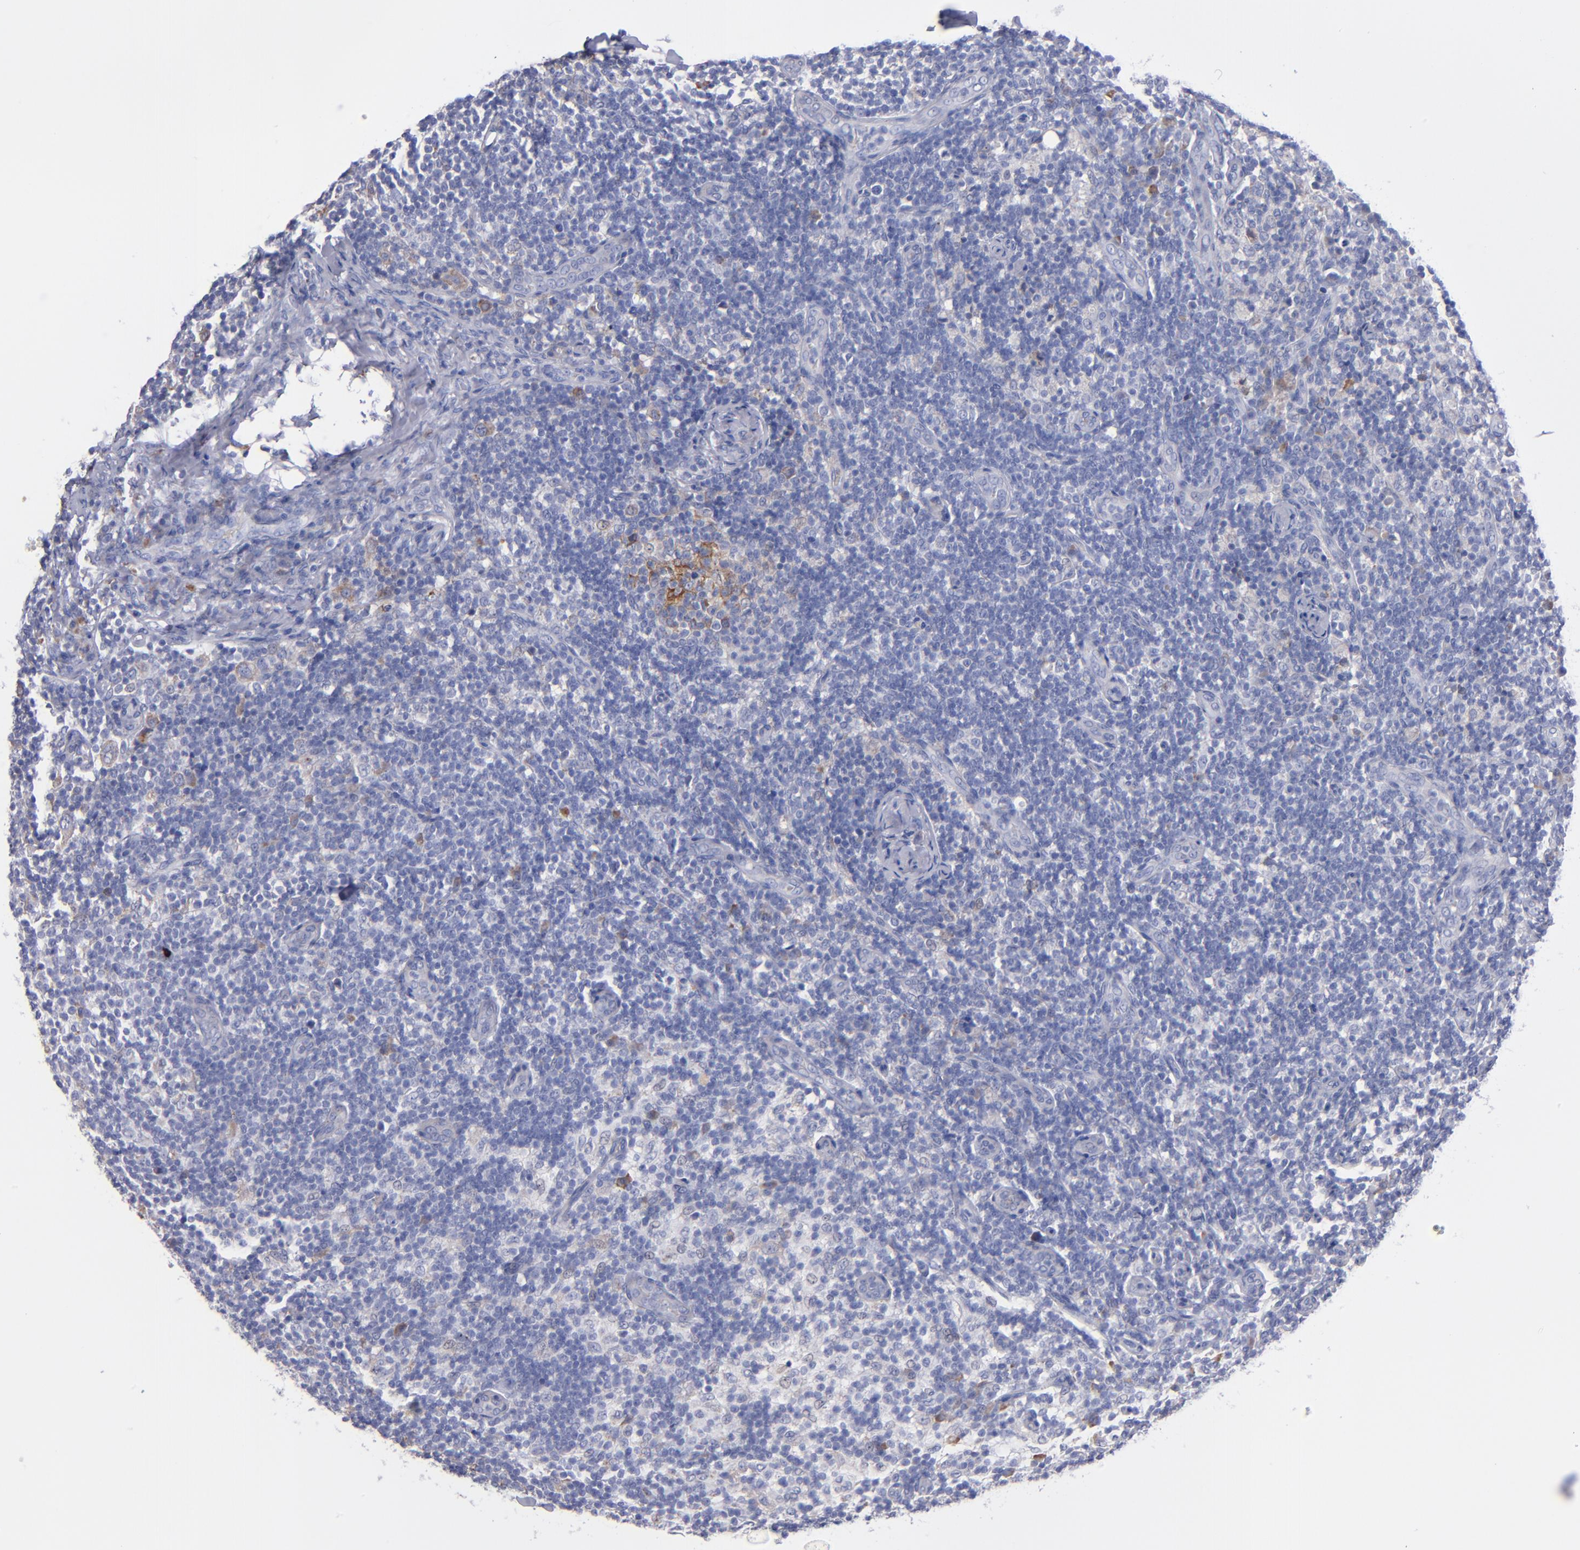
{"staining": {"intensity": "moderate", "quantity": "<25%", "location": "cytoplasmic/membranous"}, "tissue": "lymph node", "cell_type": "Germinal center cells", "image_type": "normal", "snomed": [{"axis": "morphology", "description": "Normal tissue, NOS"}, {"axis": "morphology", "description": "Inflammation, NOS"}, {"axis": "topography", "description": "Lymph node"}], "caption": "Protein staining of unremarkable lymph node reveals moderate cytoplasmic/membranous expression in about <25% of germinal center cells.", "gene": "MFGE8", "patient": {"sex": "male", "age": 46}}